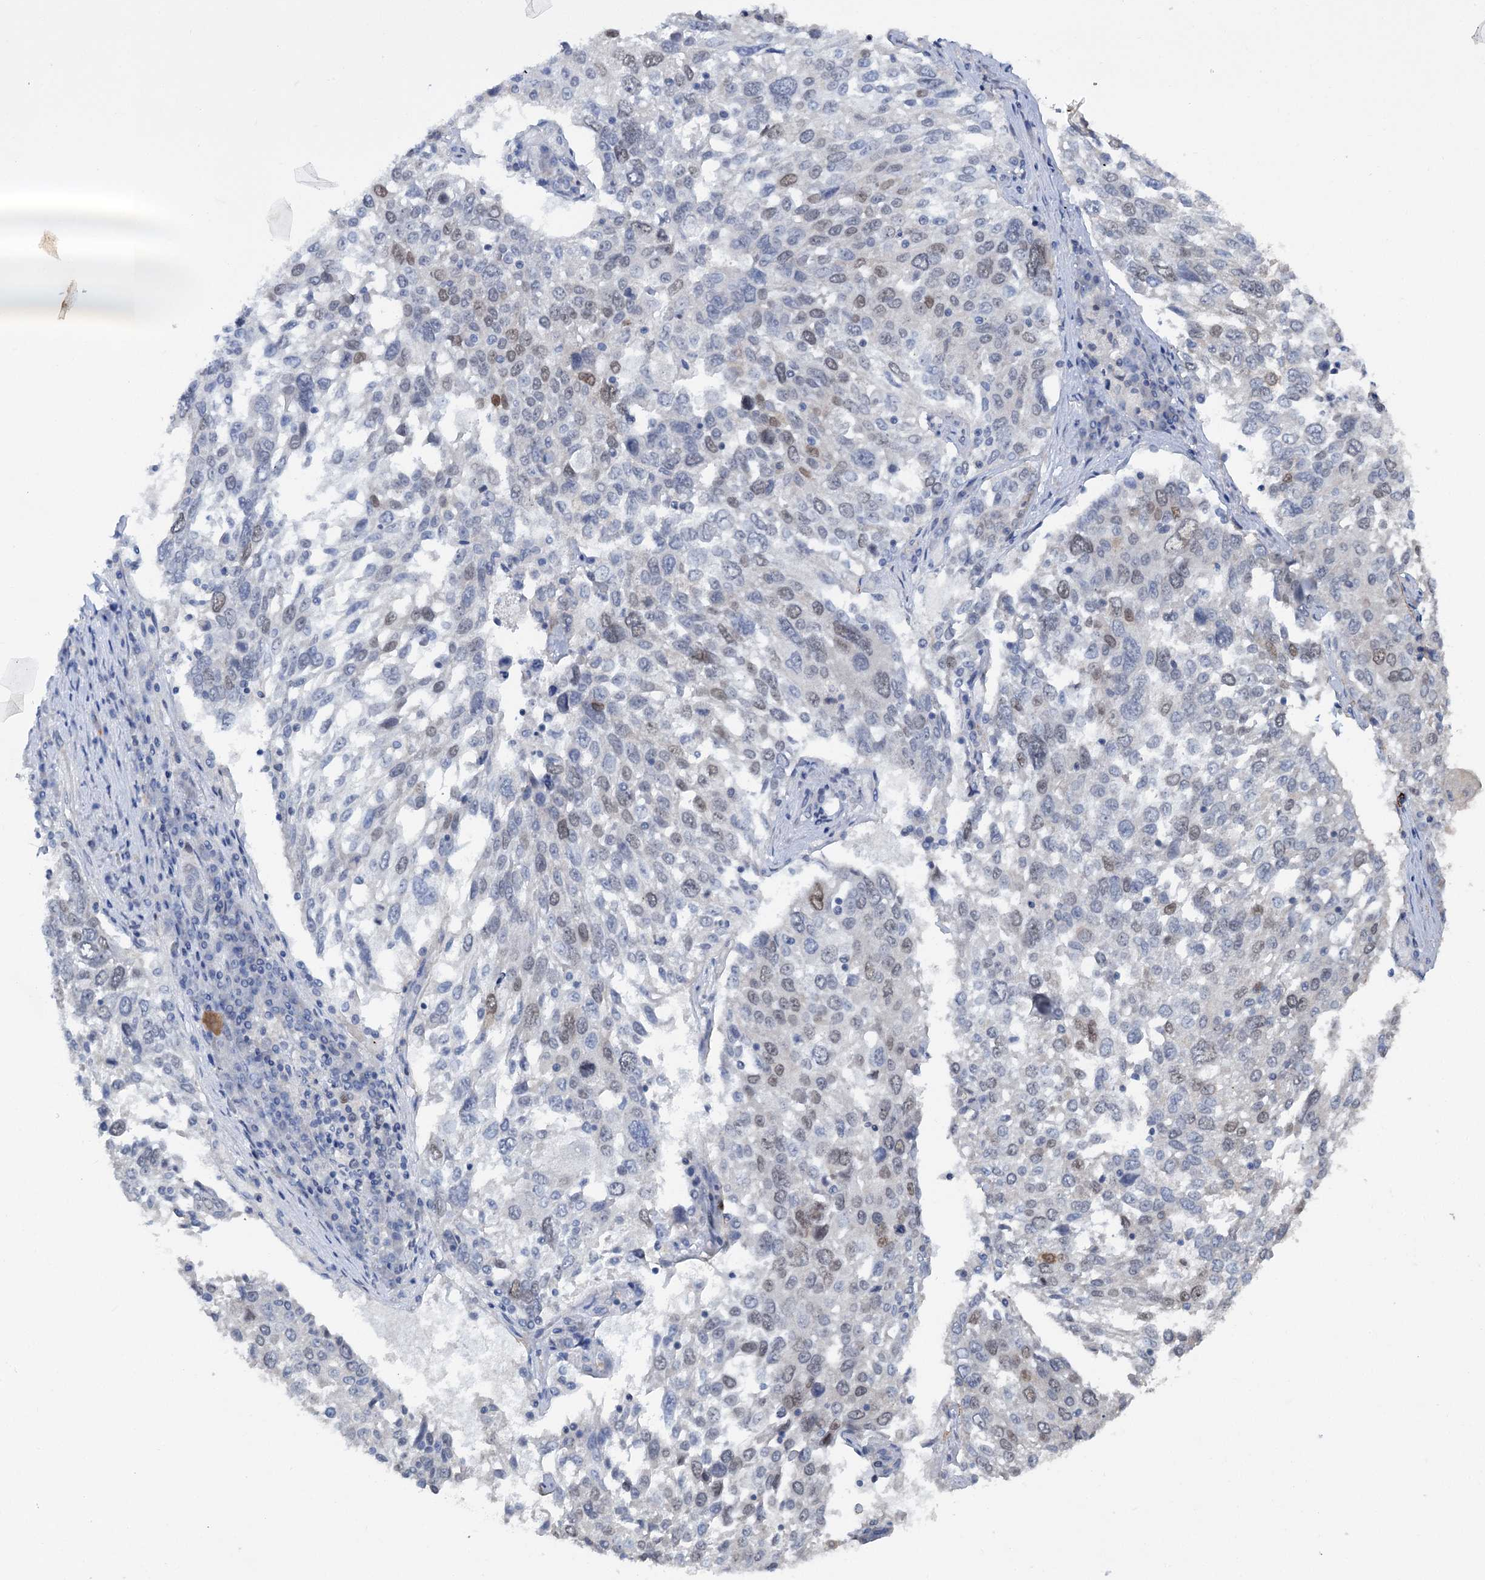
{"staining": {"intensity": "weak", "quantity": "<25%", "location": "nuclear"}, "tissue": "lung cancer", "cell_type": "Tumor cells", "image_type": "cancer", "snomed": [{"axis": "morphology", "description": "Squamous cell carcinoma, NOS"}, {"axis": "topography", "description": "Lung"}], "caption": "Immunohistochemistry photomicrograph of neoplastic tissue: human lung cancer stained with DAB (3,3'-diaminobenzidine) demonstrates no significant protein positivity in tumor cells.", "gene": "FAM111B", "patient": {"sex": "male", "age": 65}}